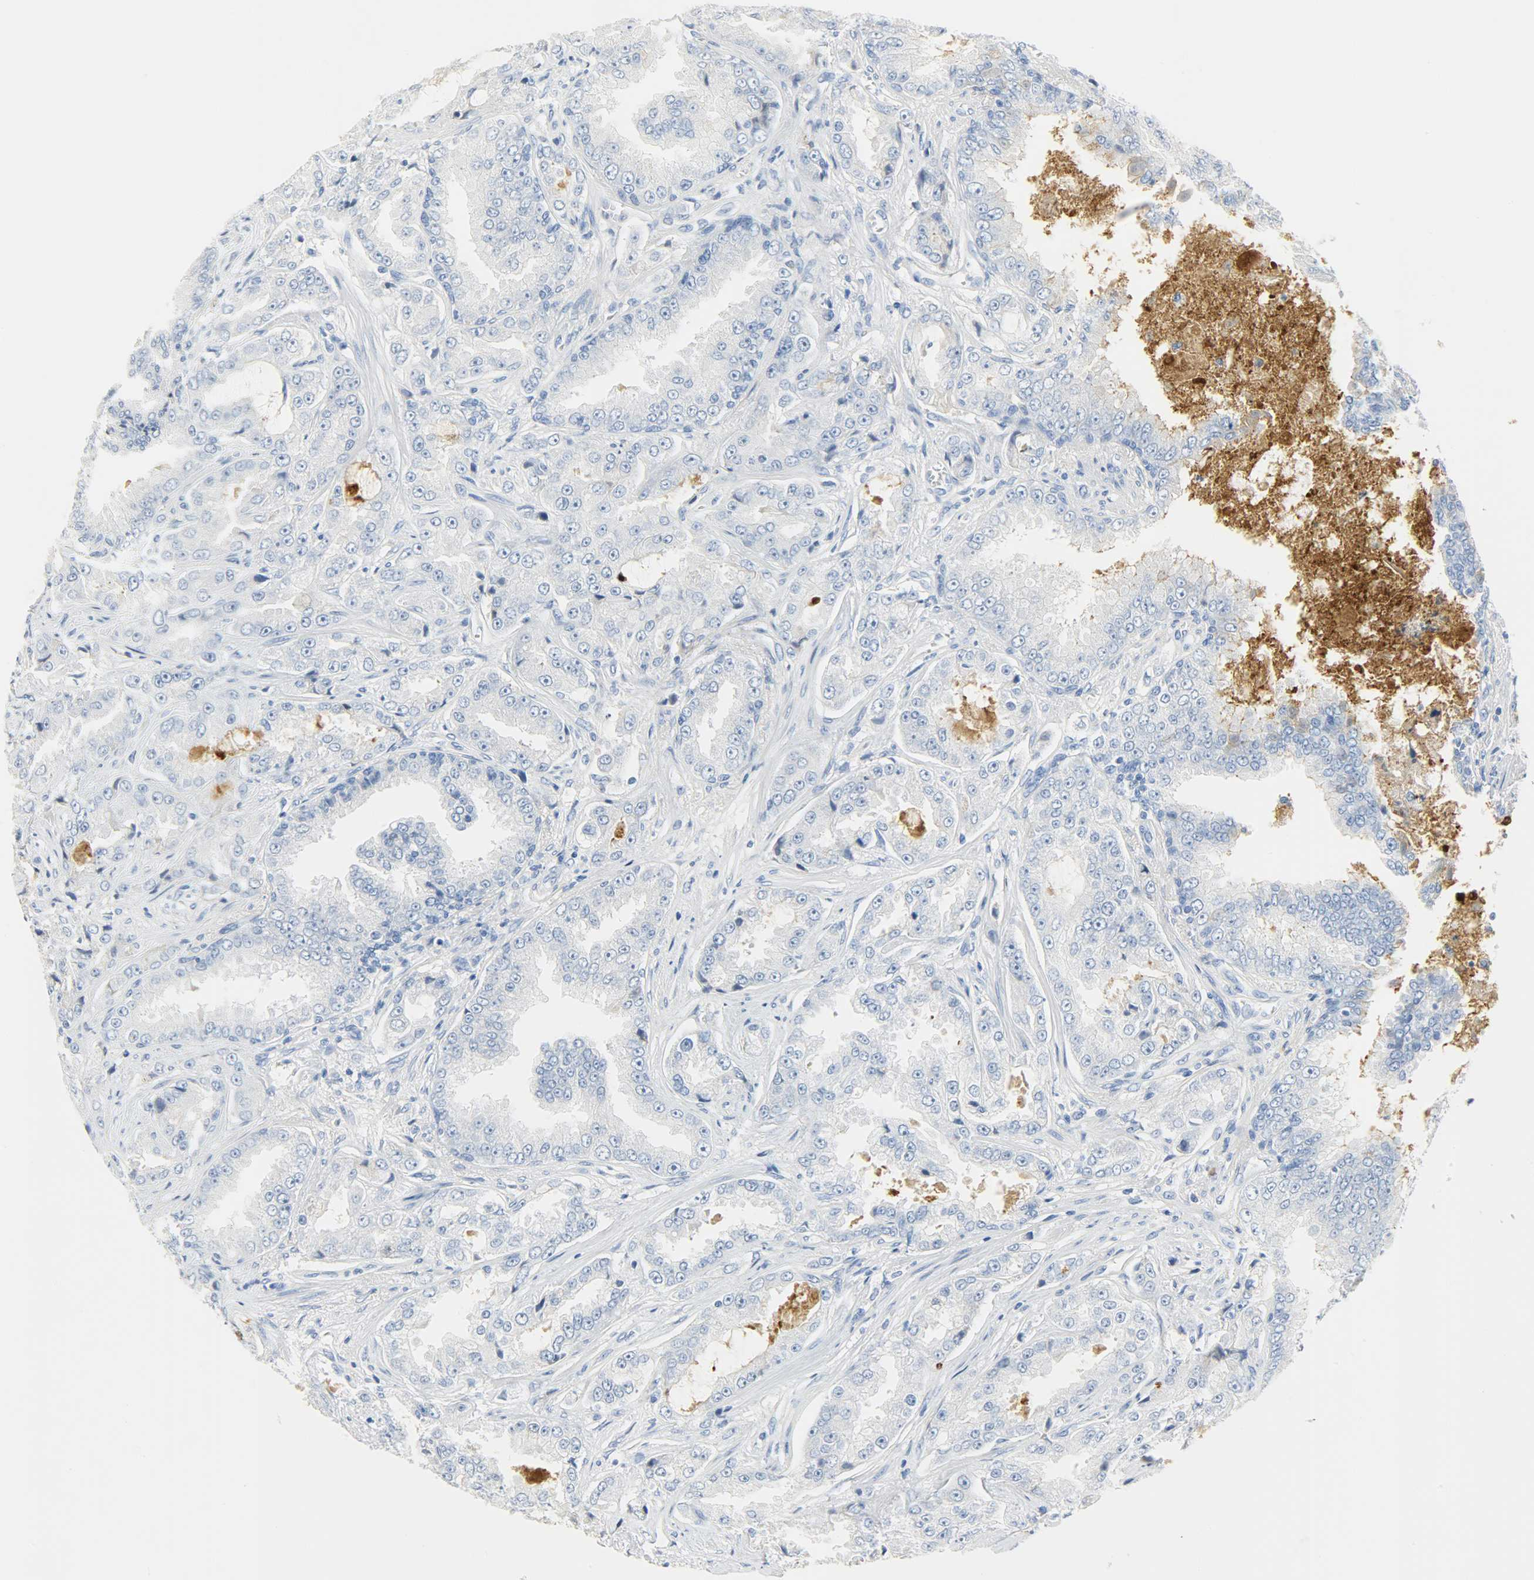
{"staining": {"intensity": "negative", "quantity": "none", "location": "none"}, "tissue": "prostate cancer", "cell_type": "Tumor cells", "image_type": "cancer", "snomed": [{"axis": "morphology", "description": "Adenocarcinoma, High grade"}, {"axis": "topography", "description": "Prostate"}], "caption": "Protein analysis of prostate cancer (high-grade adenocarcinoma) demonstrates no significant expression in tumor cells.", "gene": "CRP", "patient": {"sex": "male", "age": 73}}